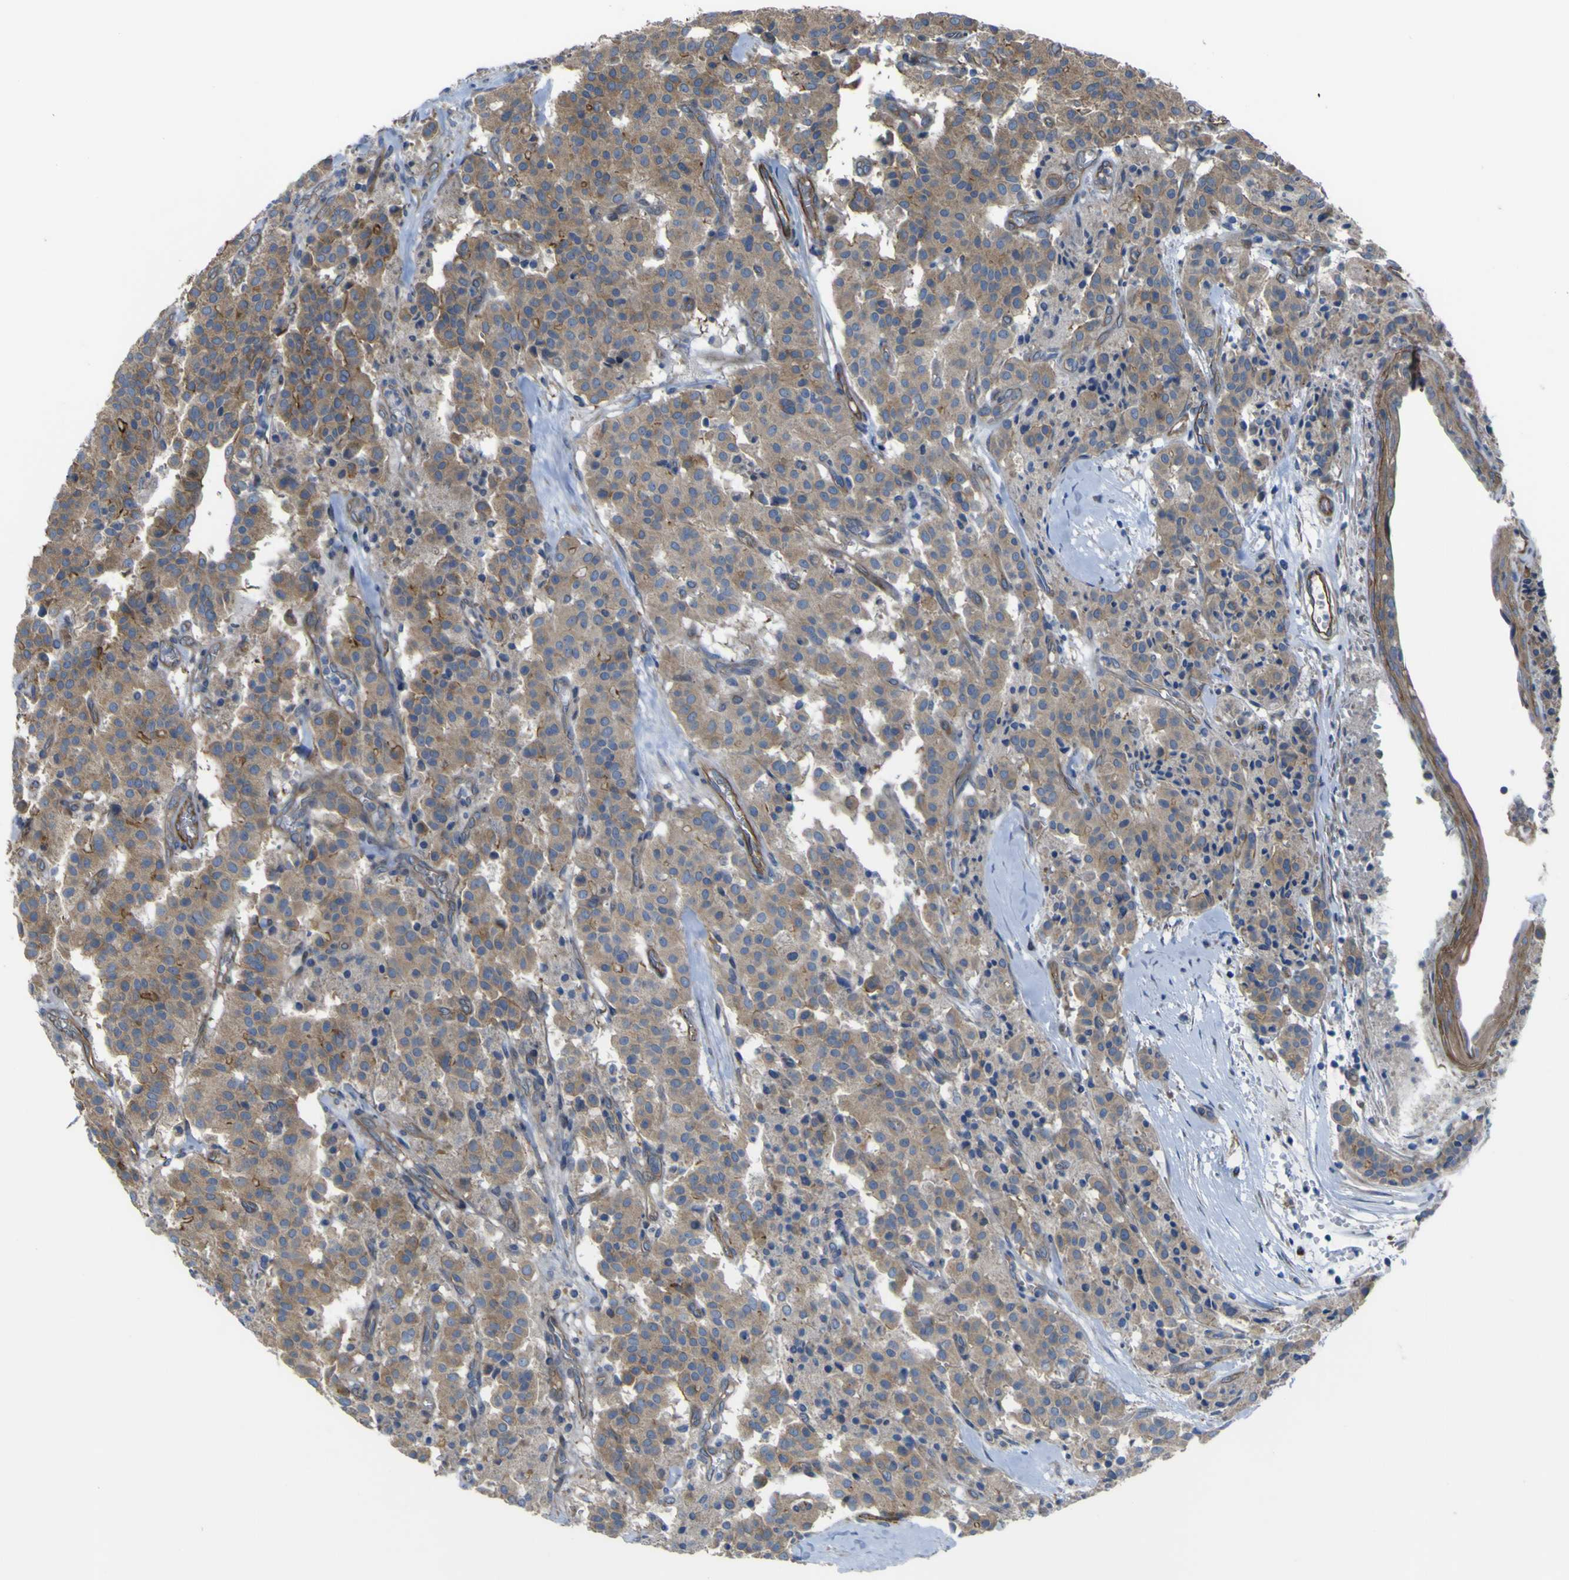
{"staining": {"intensity": "moderate", "quantity": ">75%", "location": "cytoplasmic/membranous"}, "tissue": "carcinoid", "cell_type": "Tumor cells", "image_type": "cancer", "snomed": [{"axis": "morphology", "description": "Carcinoid, malignant, NOS"}, {"axis": "topography", "description": "Lung"}], "caption": "Immunohistochemical staining of carcinoid shows medium levels of moderate cytoplasmic/membranous protein positivity in approximately >75% of tumor cells.", "gene": "FBXO30", "patient": {"sex": "male", "age": 30}}